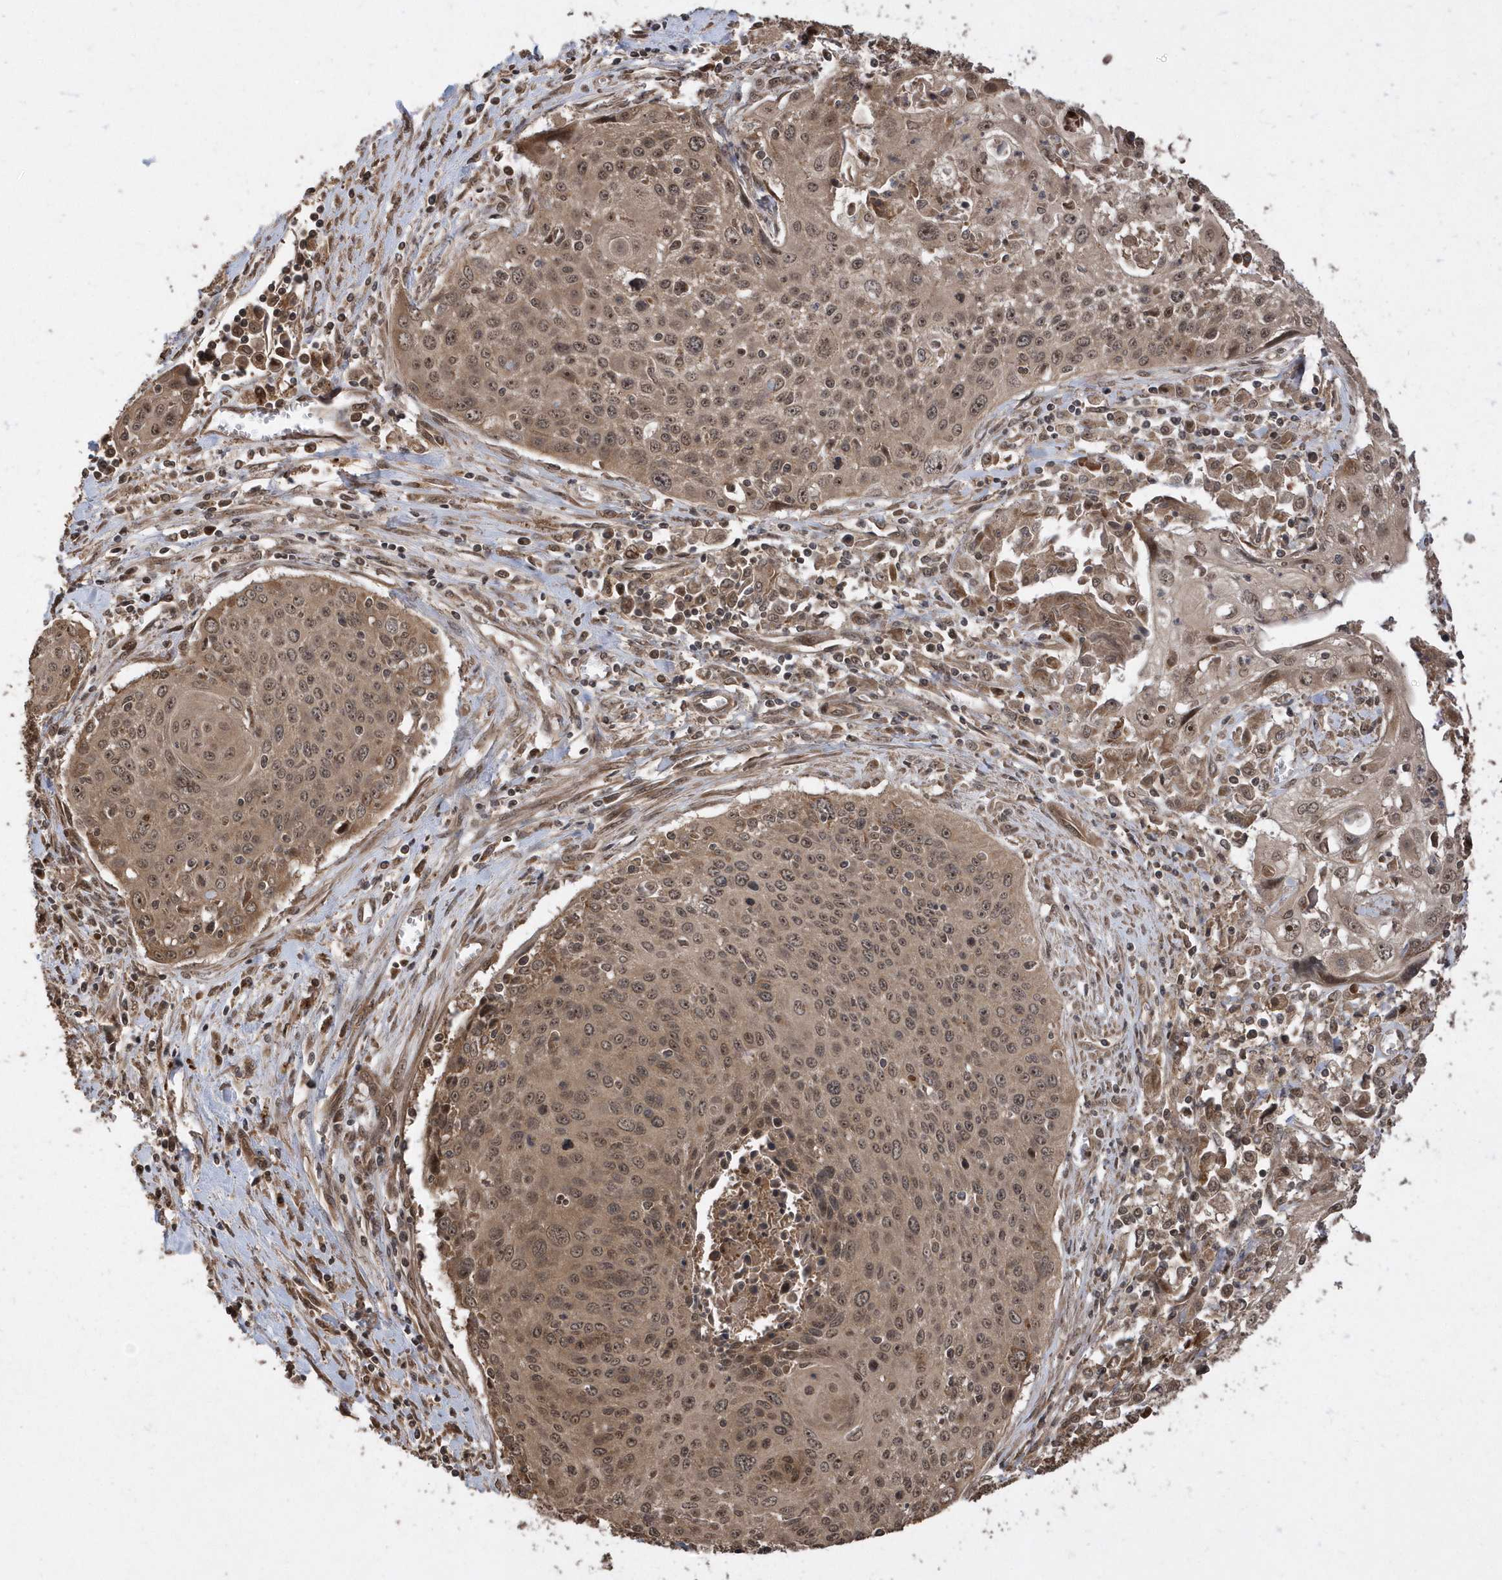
{"staining": {"intensity": "moderate", "quantity": ">75%", "location": "cytoplasmic/membranous,nuclear"}, "tissue": "cervical cancer", "cell_type": "Tumor cells", "image_type": "cancer", "snomed": [{"axis": "morphology", "description": "Squamous cell carcinoma, NOS"}, {"axis": "topography", "description": "Cervix"}], "caption": "Immunohistochemistry micrograph of neoplastic tissue: cervical squamous cell carcinoma stained using IHC shows medium levels of moderate protein expression localized specifically in the cytoplasmic/membranous and nuclear of tumor cells, appearing as a cytoplasmic/membranous and nuclear brown color.", "gene": "WASHC5", "patient": {"sex": "female", "age": 55}}